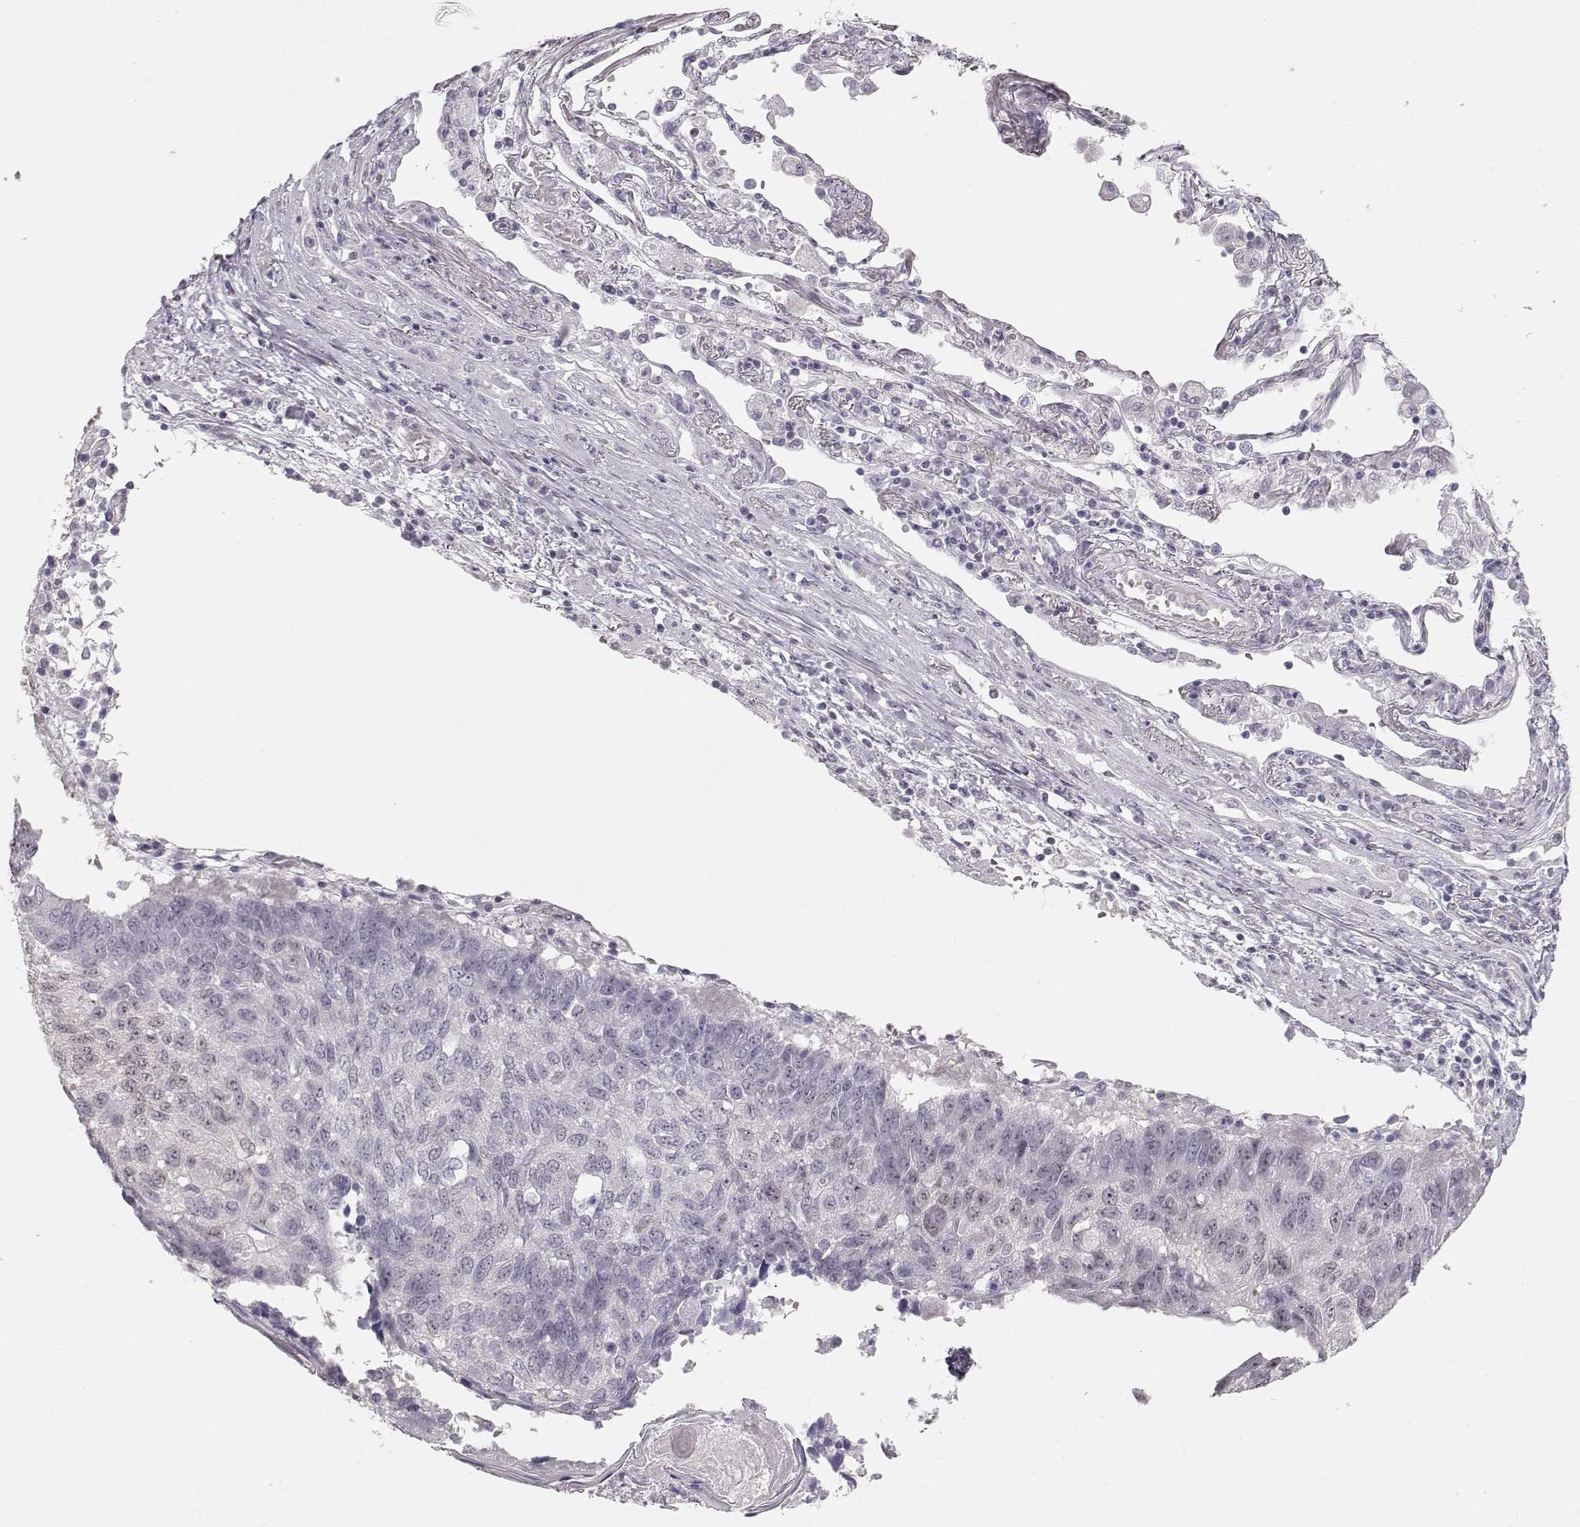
{"staining": {"intensity": "negative", "quantity": "none", "location": "none"}, "tissue": "lung cancer", "cell_type": "Tumor cells", "image_type": "cancer", "snomed": [{"axis": "morphology", "description": "Squamous cell carcinoma, NOS"}, {"axis": "topography", "description": "Lung"}], "caption": "This is a image of immunohistochemistry staining of squamous cell carcinoma (lung), which shows no expression in tumor cells.", "gene": "FAM205A", "patient": {"sex": "male", "age": 73}}